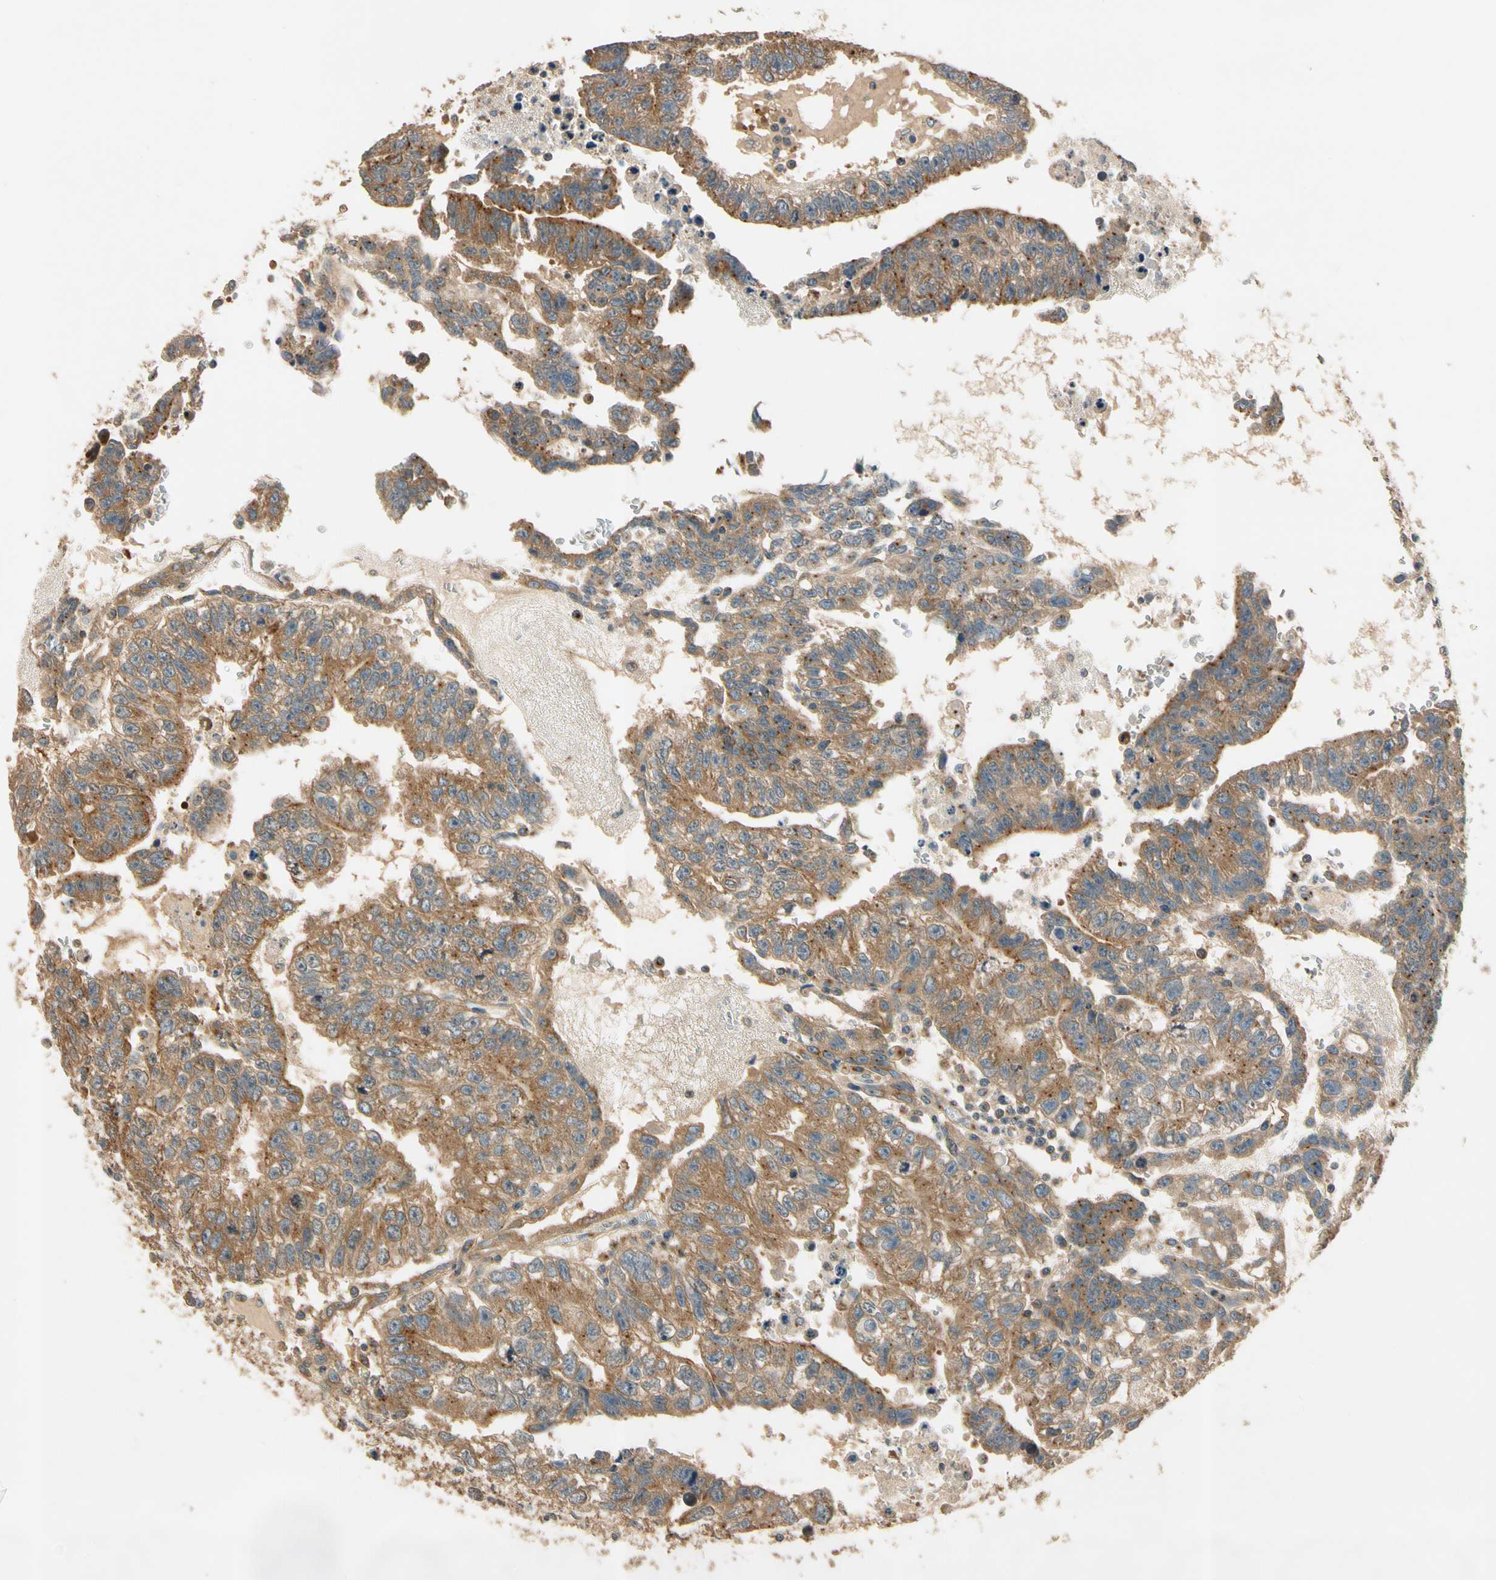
{"staining": {"intensity": "strong", "quantity": ">75%", "location": "cytoplasmic/membranous"}, "tissue": "testis cancer", "cell_type": "Tumor cells", "image_type": "cancer", "snomed": [{"axis": "morphology", "description": "Seminoma, NOS"}, {"axis": "morphology", "description": "Carcinoma, Embryonal, NOS"}, {"axis": "topography", "description": "Testis"}], "caption": "Immunohistochemical staining of human seminoma (testis) exhibits strong cytoplasmic/membranous protein staining in approximately >75% of tumor cells.", "gene": "AKAP9", "patient": {"sex": "male", "age": 52}}